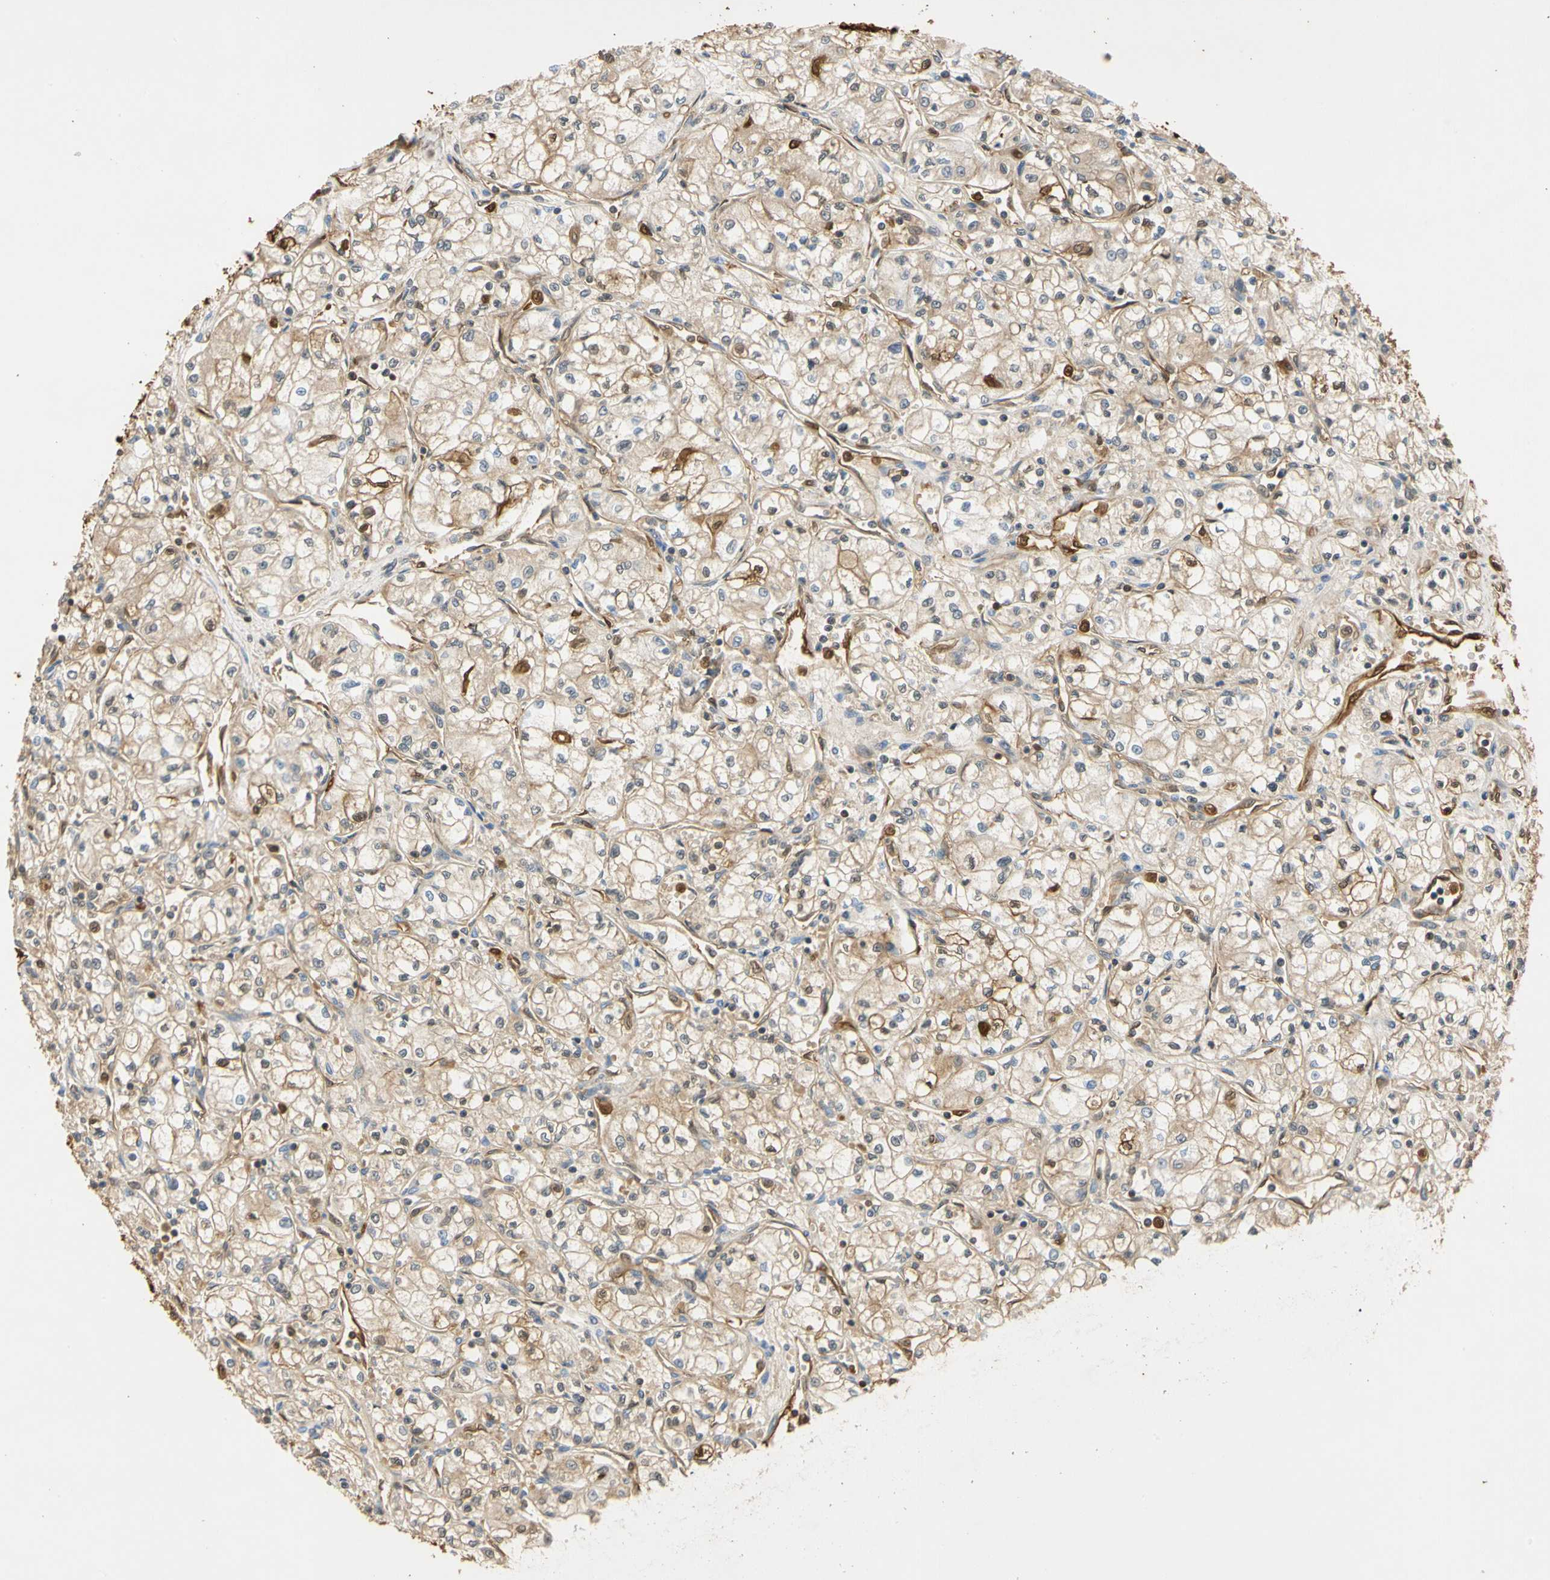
{"staining": {"intensity": "moderate", "quantity": ">75%", "location": "cytoplasmic/membranous,nuclear"}, "tissue": "renal cancer", "cell_type": "Tumor cells", "image_type": "cancer", "snomed": [{"axis": "morphology", "description": "Normal tissue, NOS"}, {"axis": "morphology", "description": "Adenocarcinoma, NOS"}, {"axis": "topography", "description": "Kidney"}], "caption": "Human renal cancer stained with a protein marker reveals moderate staining in tumor cells.", "gene": "S100A6", "patient": {"sex": "male", "age": 59}}